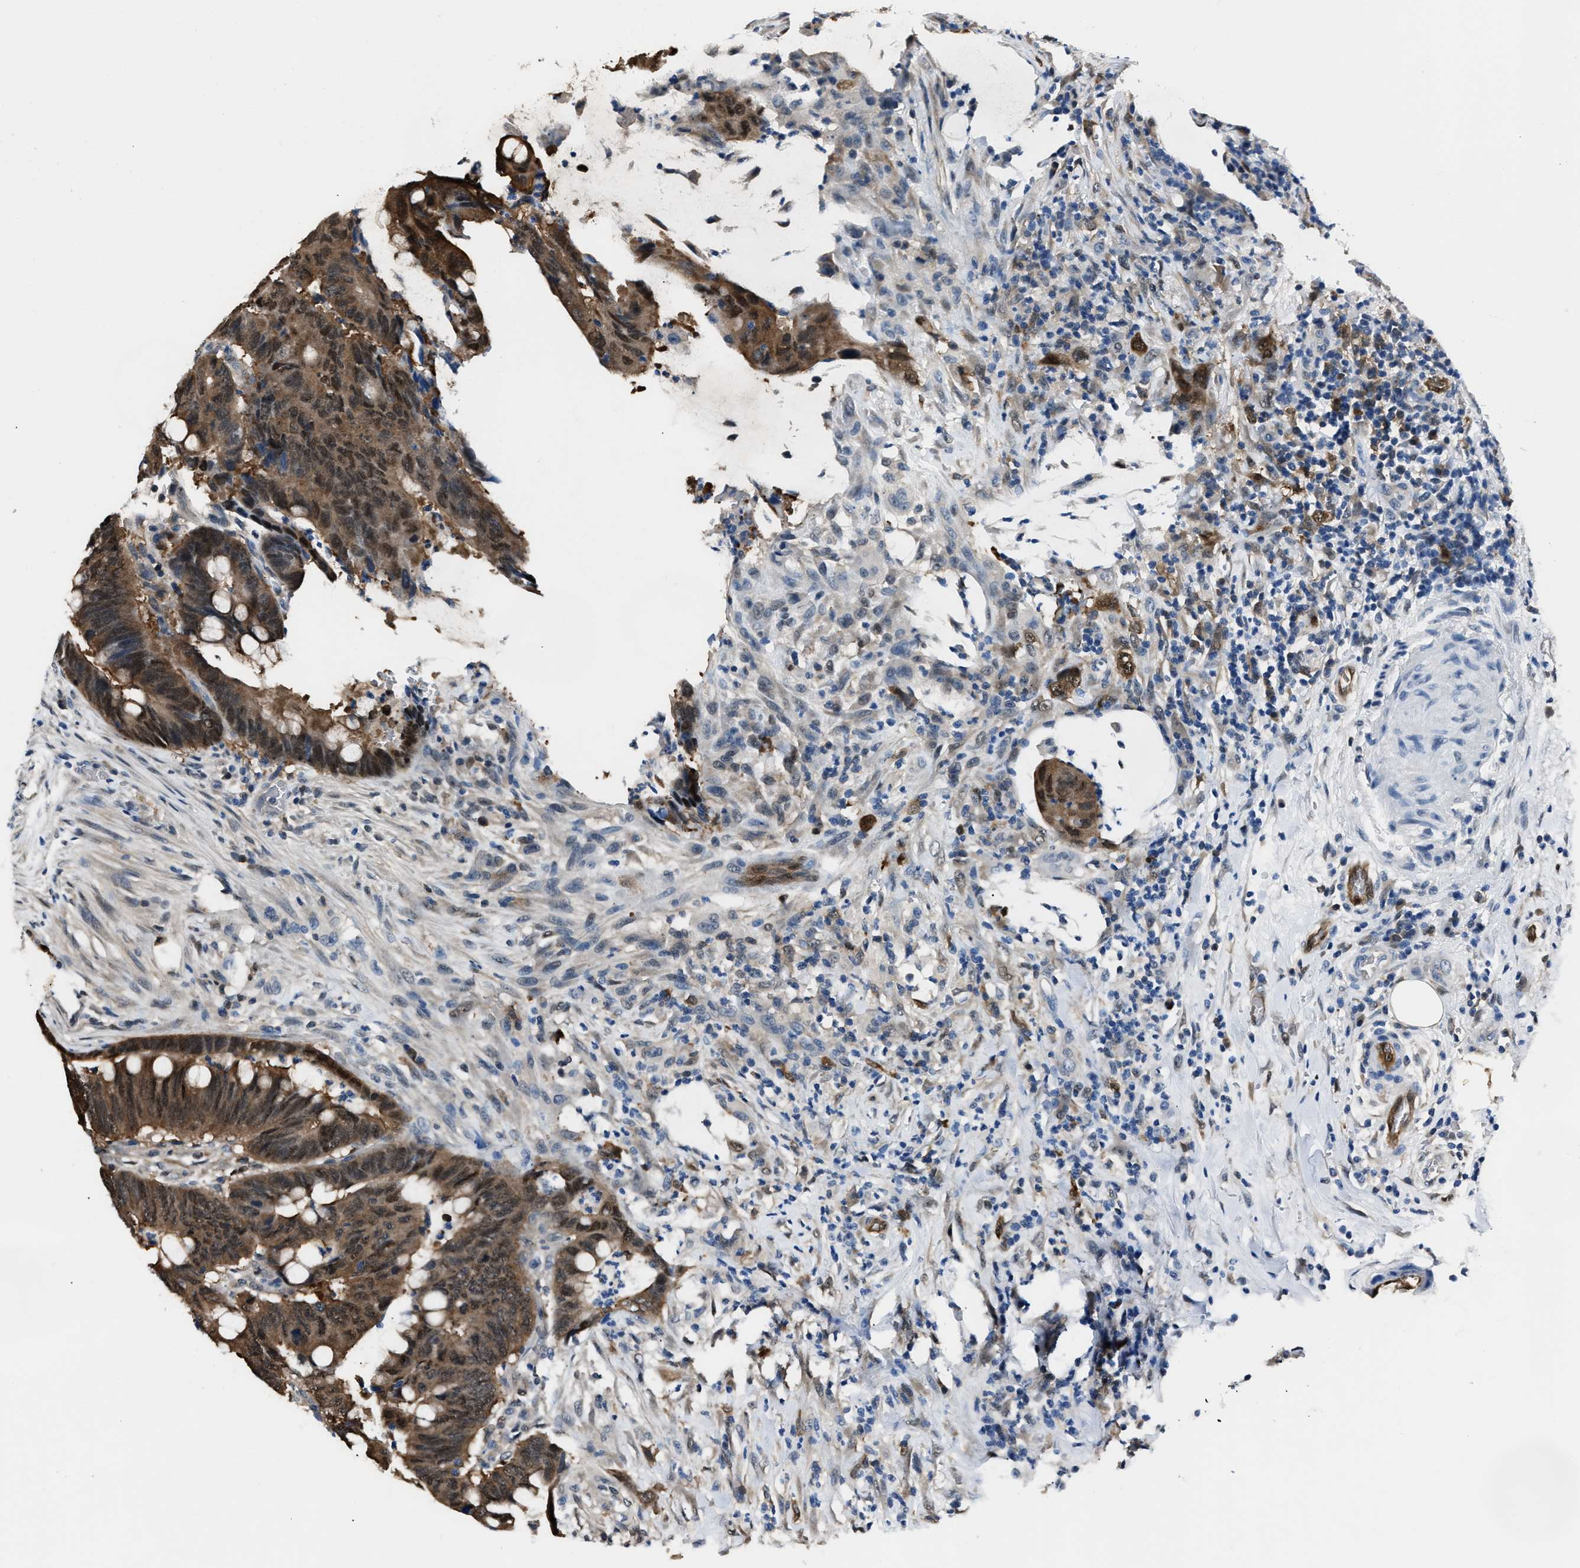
{"staining": {"intensity": "moderate", "quantity": ">75%", "location": "cytoplasmic/membranous,nuclear"}, "tissue": "colorectal cancer", "cell_type": "Tumor cells", "image_type": "cancer", "snomed": [{"axis": "morphology", "description": "Normal tissue, NOS"}, {"axis": "morphology", "description": "Adenocarcinoma, NOS"}, {"axis": "topography", "description": "Rectum"}, {"axis": "topography", "description": "Peripheral nerve tissue"}], "caption": "A high-resolution image shows immunohistochemistry staining of colorectal adenocarcinoma, which exhibits moderate cytoplasmic/membranous and nuclear expression in about >75% of tumor cells. (IHC, brightfield microscopy, high magnification).", "gene": "PPA1", "patient": {"sex": "male", "age": 92}}